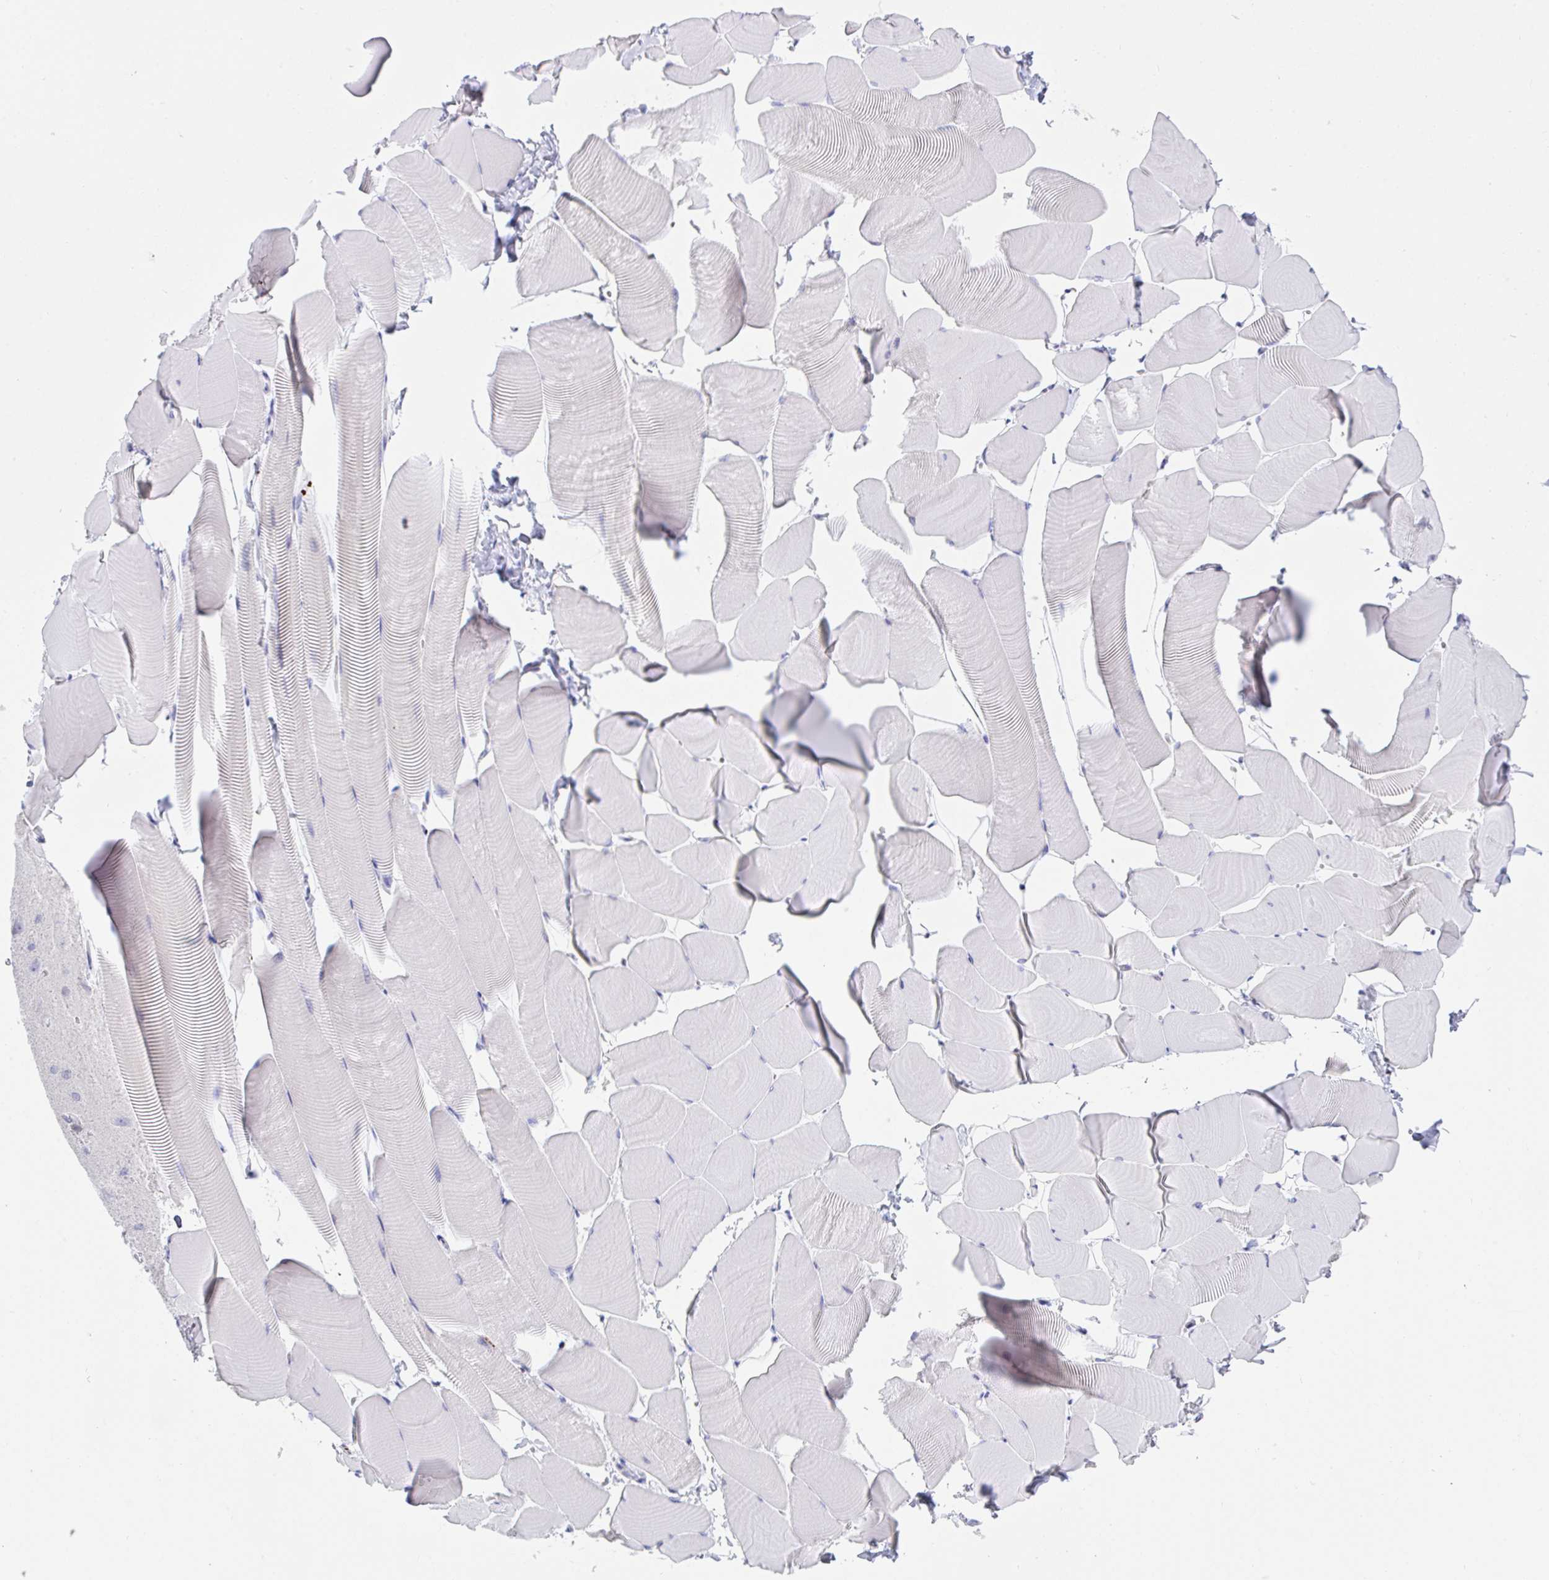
{"staining": {"intensity": "negative", "quantity": "none", "location": "none"}, "tissue": "skeletal muscle", "cell_type": "Myocytes", "image_type": "normal", "snomed": [{"axis": "morphology", "description": "Normal tissue, NOS"}, {"axis": "topography", "description": "Skeletal muscle"}], "caption": "Human skeletal muscle stained for a protein using immunohistochemistry (IHC) demonstrates no staining in myocytes.", "gene": "KMT2E", "patient": {"sex": "male", "age": 25}}